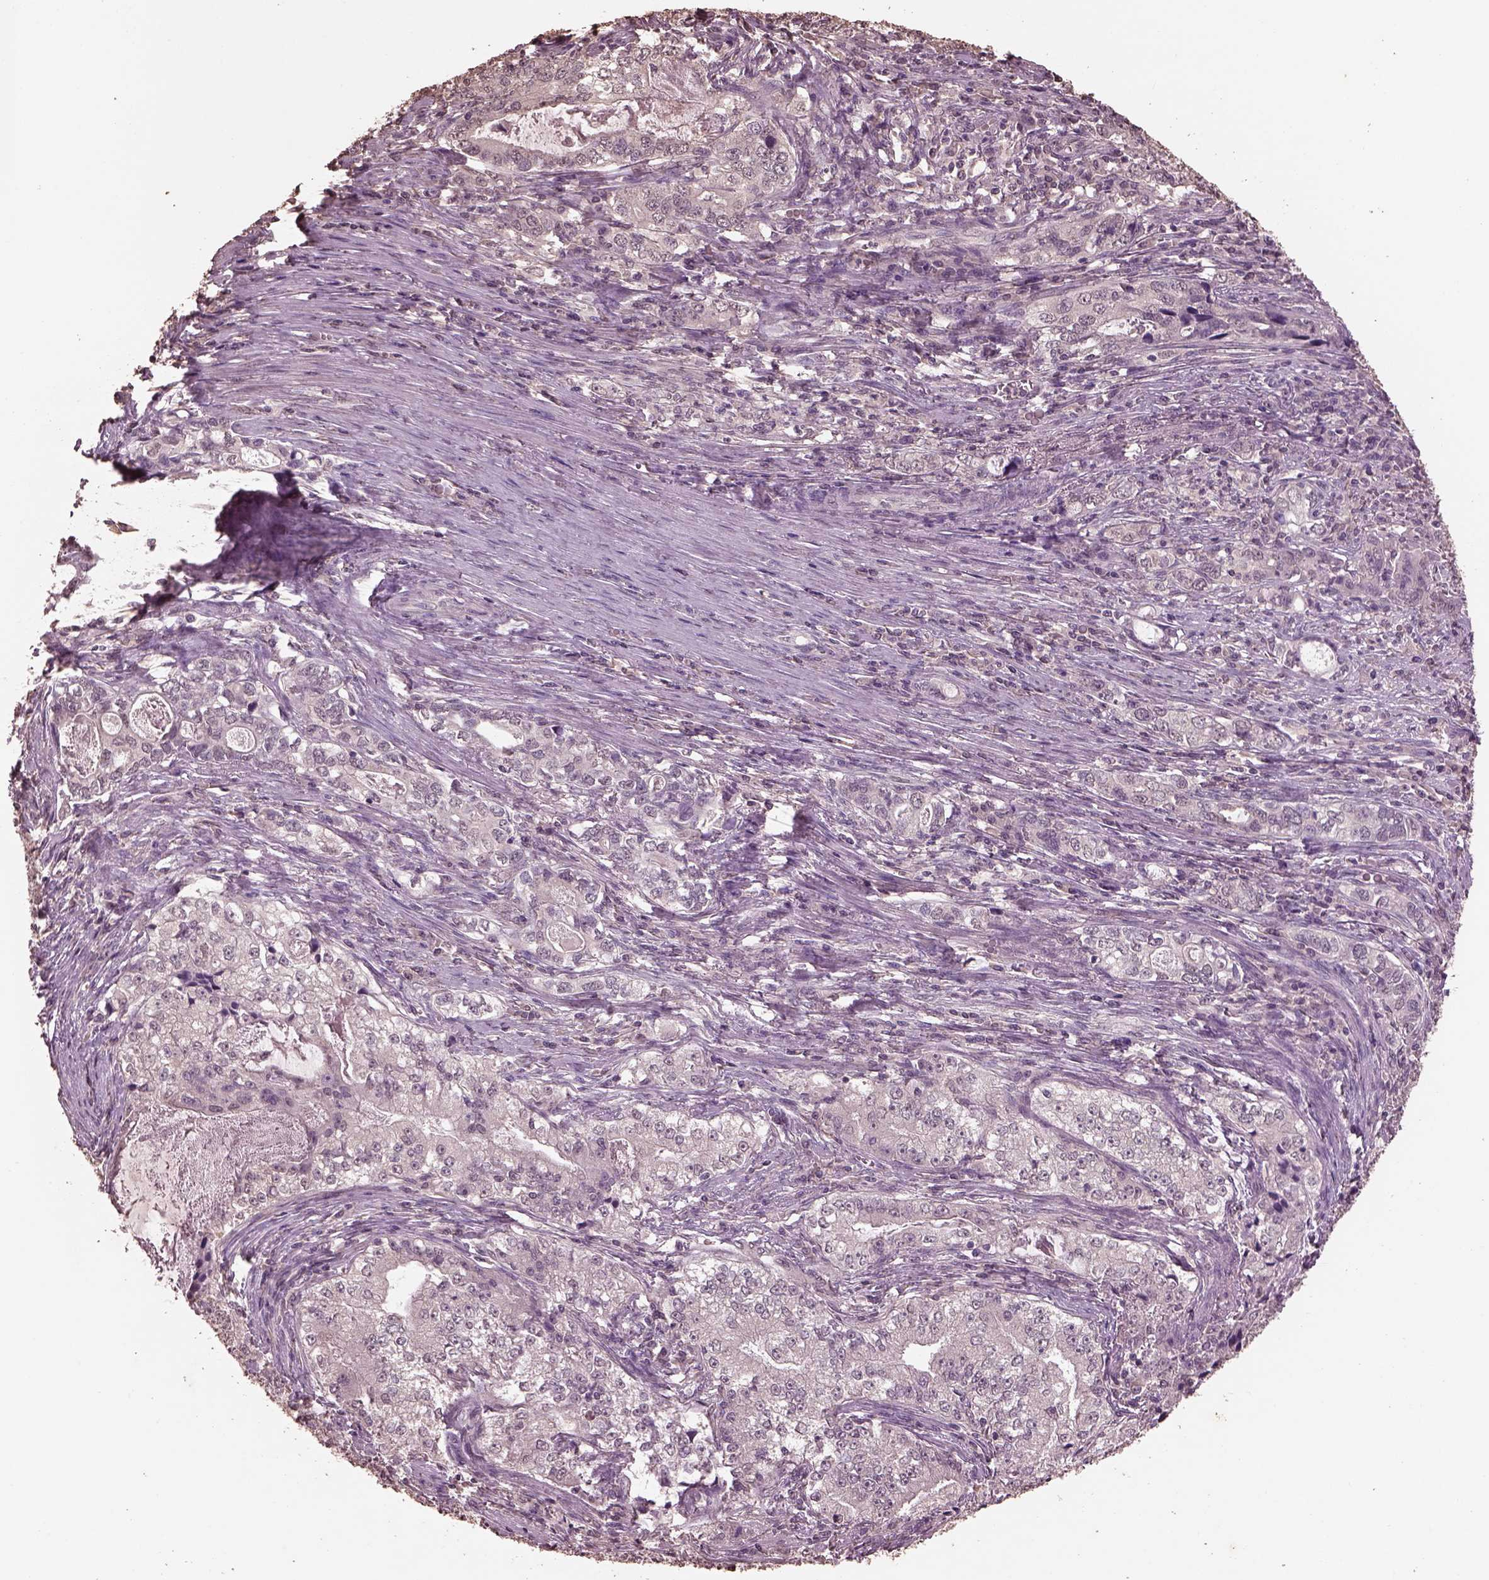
{"staining": {"intensity": "negative", "quantity": "none", "location": "none"}, "tissue": "stomach cancer", "cell_type": "Tumor cells", "image_type": "cancer", "snomed": [{"axis": "morphology", "description": "Adenocarcinoma, NOS"}, {"axis": "topography", "description": "Stomach, lower"}], "caption": "The photomicrograph displays no significant expression in tumor cells of stomach adenocarcinoma.", "gene": "CPT1C", "patient": {"sex": "female", "age": 72}}